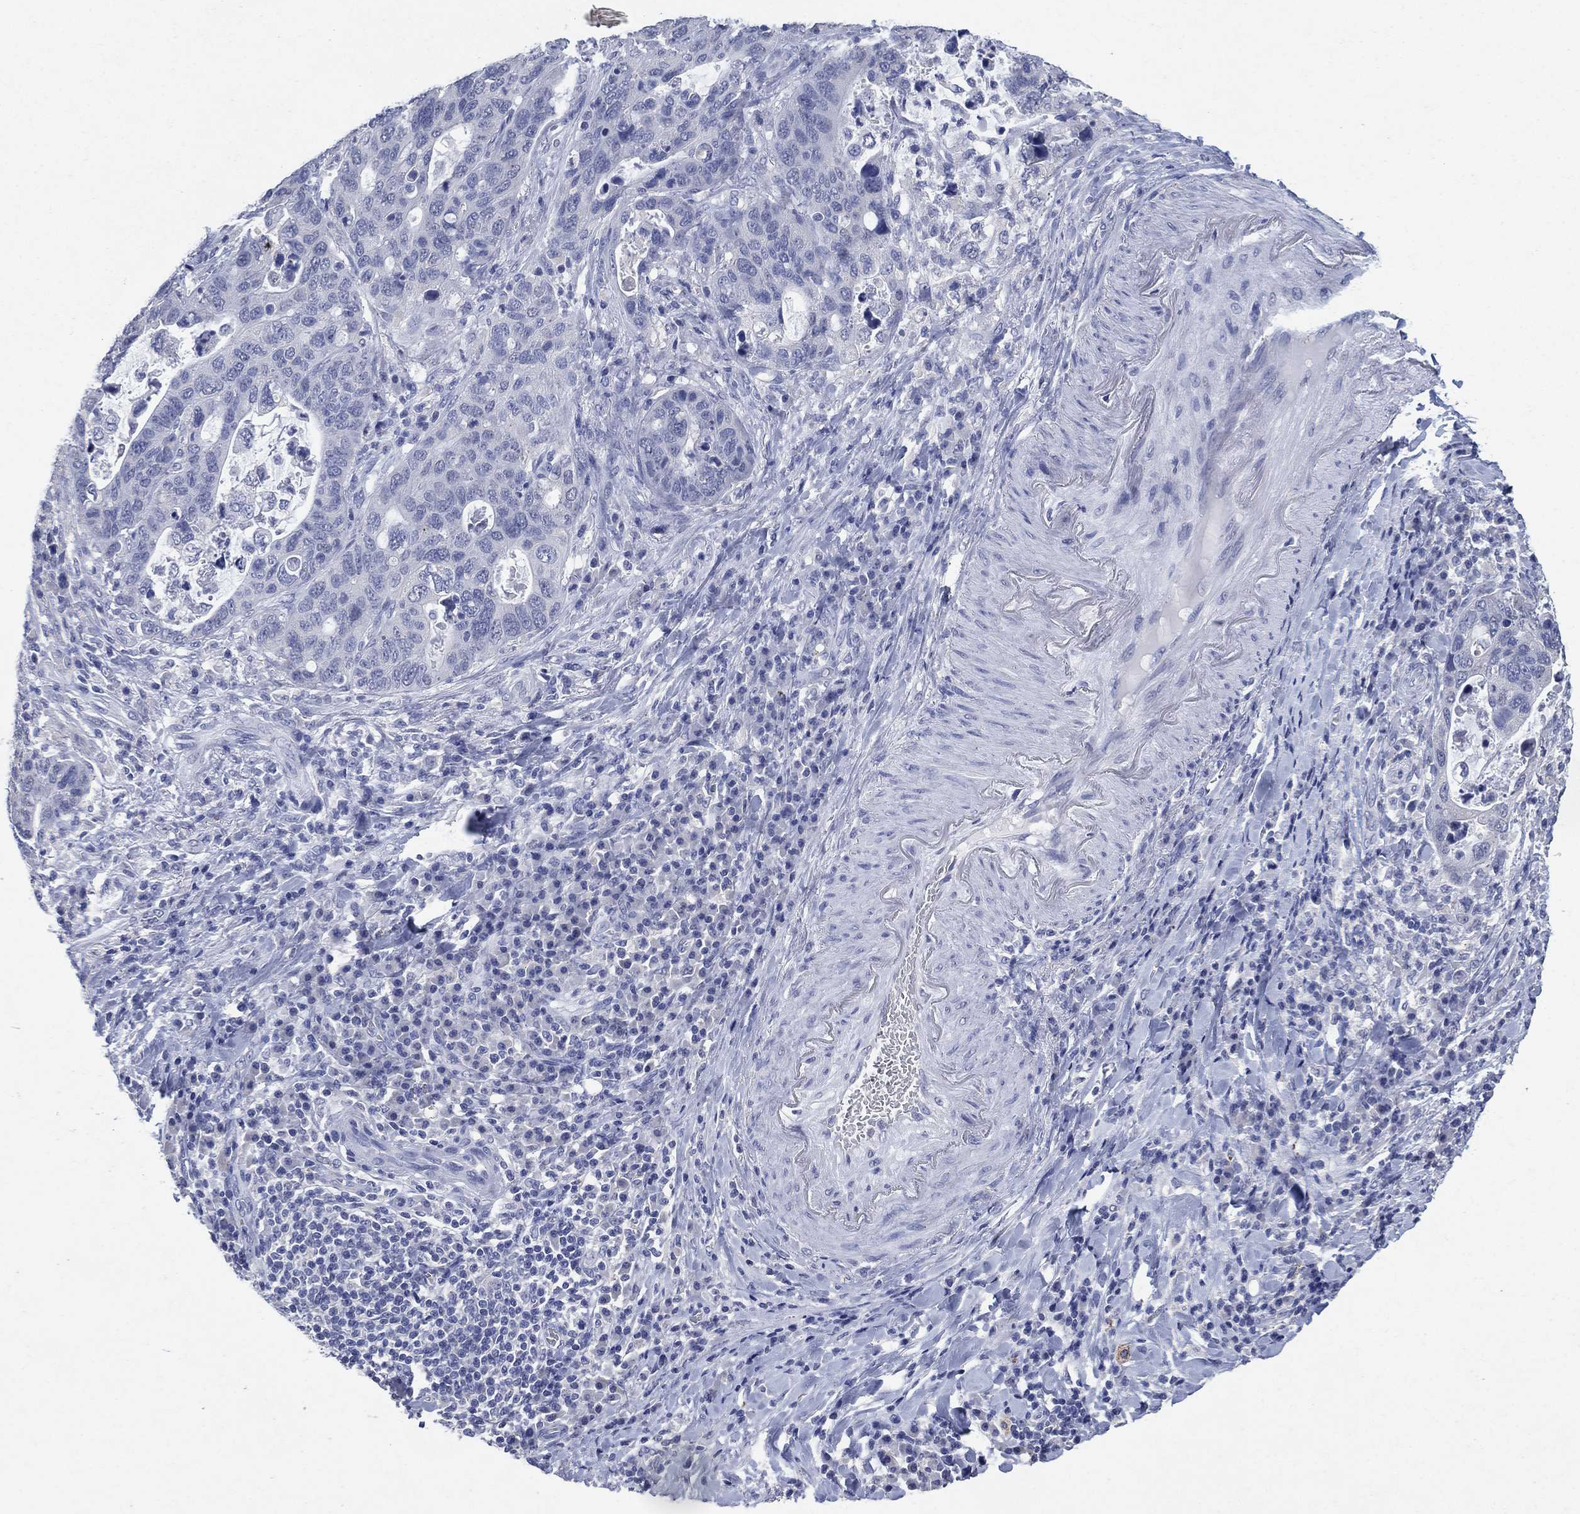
{"staining": {"intensity": "negative", "quantity": "none", "location": "none"}, "tissue": "stomach cancer", "cell_type": "Tumor cells", "image_type": "cancer", "snomed": [{"axis": "morphology", "description": "Adenocarcinoma, NOS"}, {"axis": "topography", "description": "Stomach"}], "caption": "This is an immunohistochemistry (IHC) histopathology image of stomach cancer. There is no expression in tumor cells.", "gene": "FSCN2", "patient": {"sex": "male", "age": 54}}